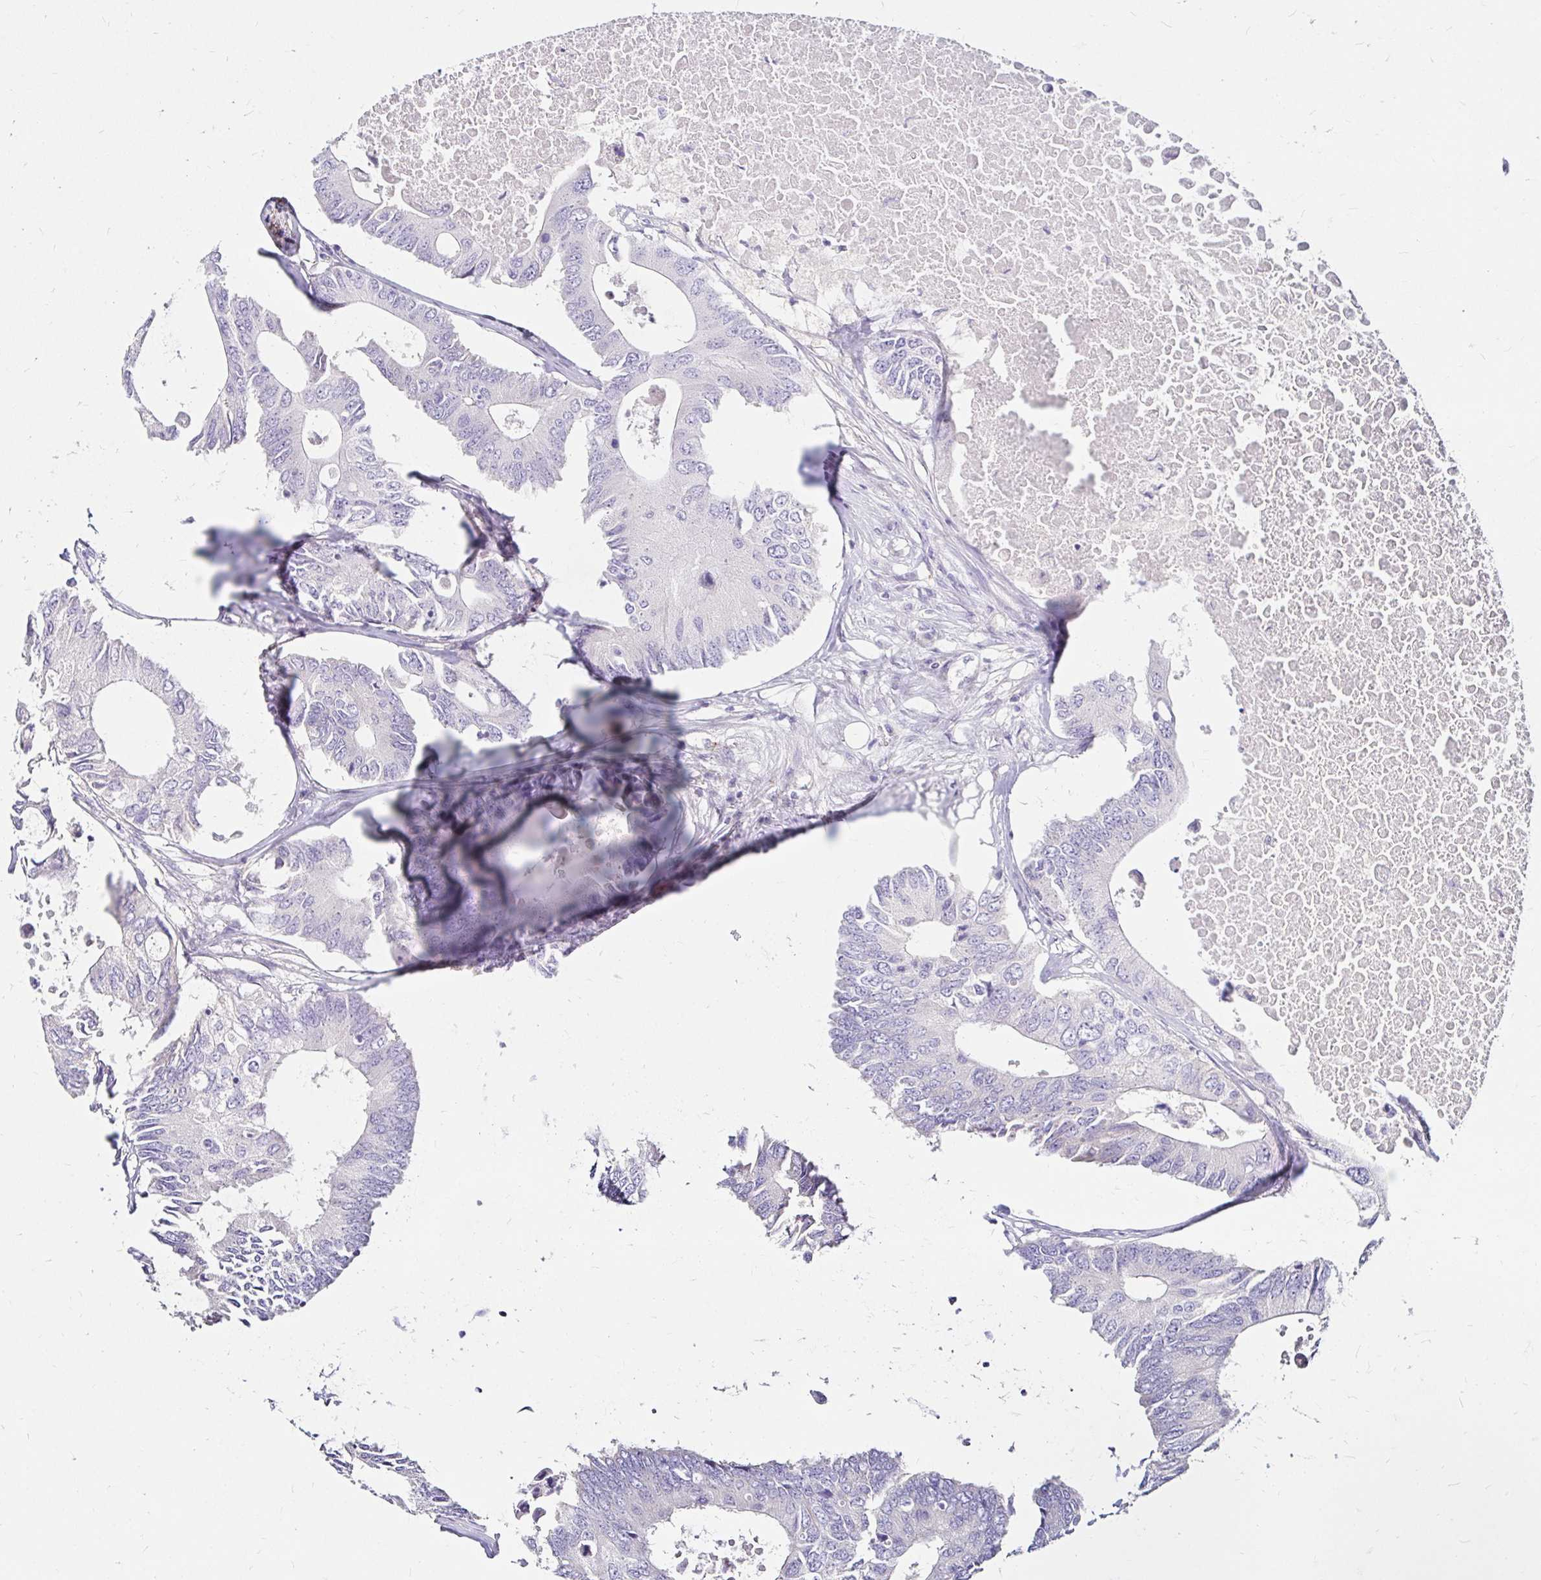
{"staining": {"intensity": "negative", "quantity": "none", "location": "none"}, "tissue": "colorectal cancer", "cell_type": "Tumor cells", "image_type": "cancer", "snomed": [{"axis": "morphology", "description": "Adenocarcinoma, NOS"}, {"axis": "topography", "description": "Colon"}], "caption": "Immunohistochemical staining of human colorectal cancer shows no significant staining in tumor cells.", "gene": "GUCY1A1", "patient": {"sex": "male", "age": 71}}